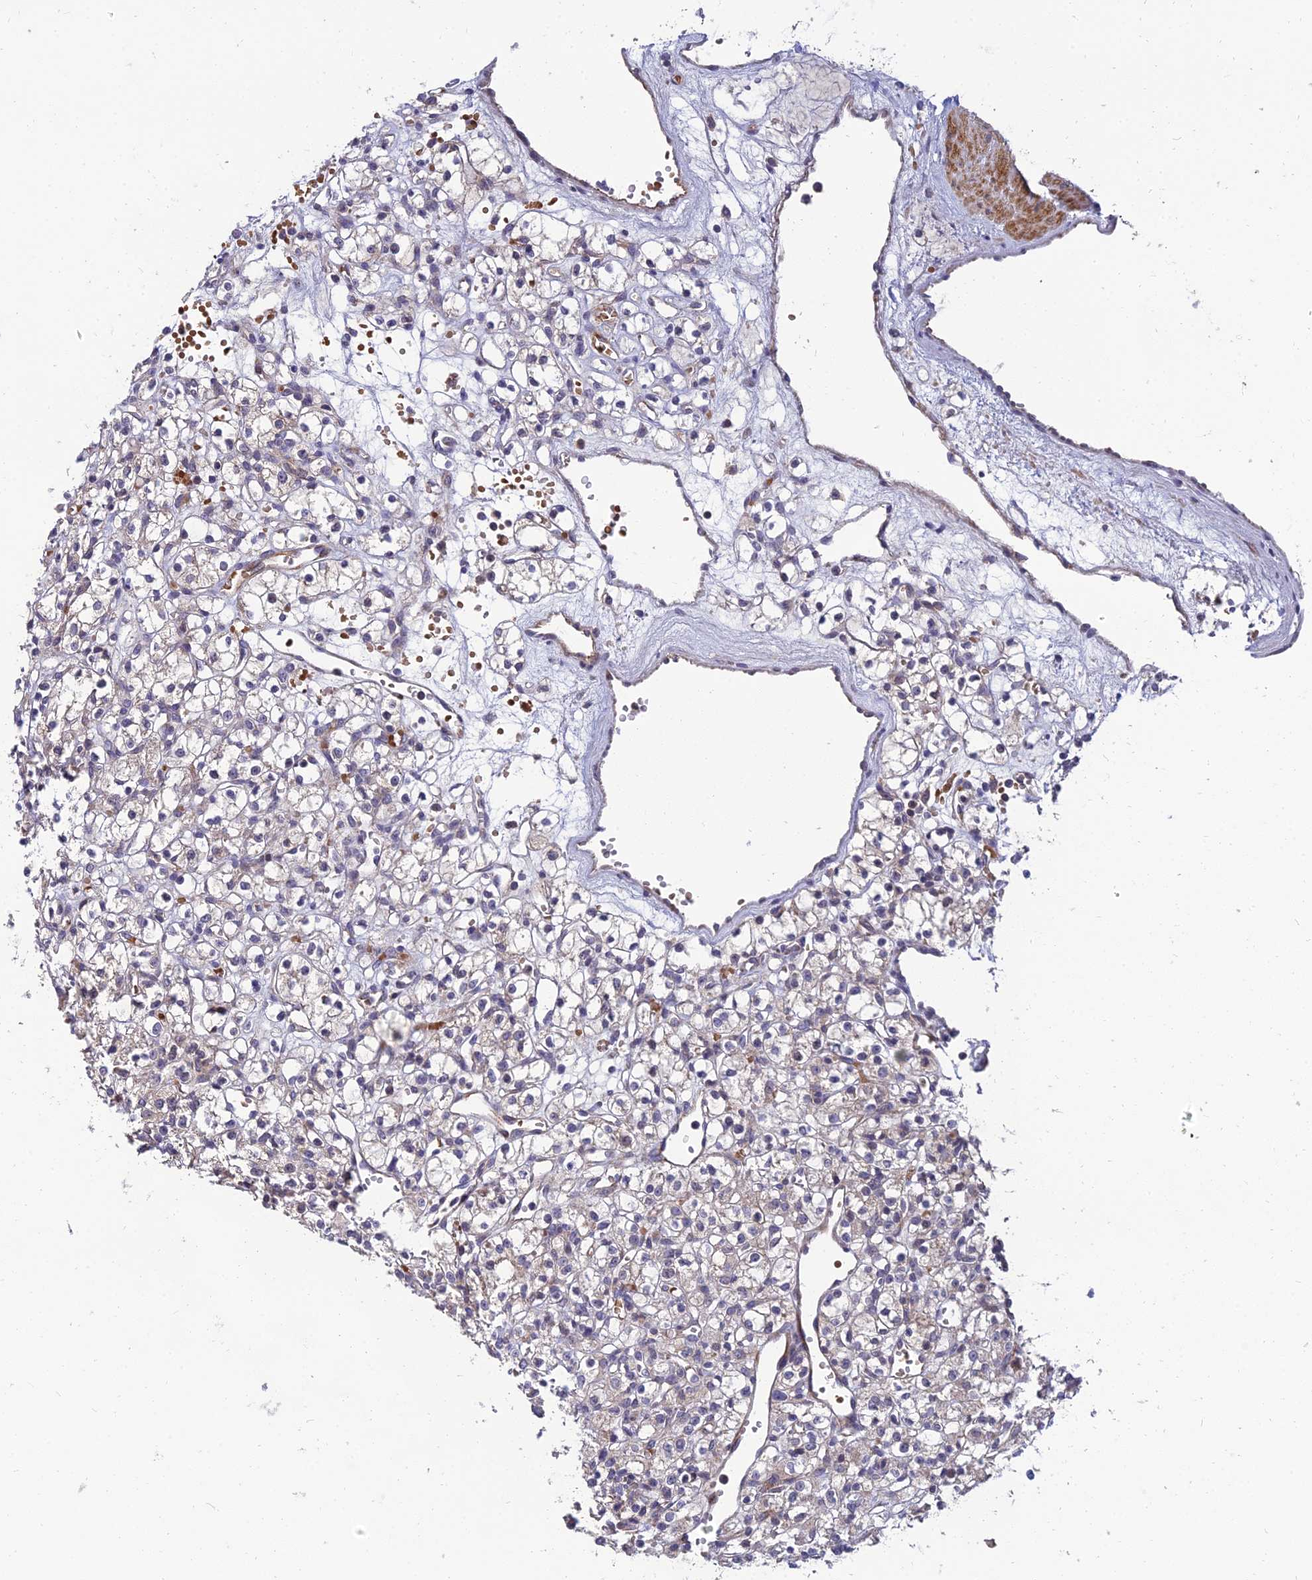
{"staining": {"intensity": "weak", "quantity": "<25%", "location": "cytoplasmic/membranous"}, "tissue": "renal cancer", "cell_type": "Tumor cells", "image_type": "cancer", "snomed": [{"axis": "morphology", "description": "Adenocarcinoma, NOS"}, {"axis": "topography", "description": "Kidney"}], "caption": "Renal cancer was stained to show a protein in brown. There is no significant expression in tumor cells. Brightfield microscopy of immunohistochemistry stained with DAB (3,3'-diaminobenzidine) (brown) and hematoxylin (blue), captured at high magnification.", "gene": "NPY", "patient": {"sex": "female", "age": 59}}